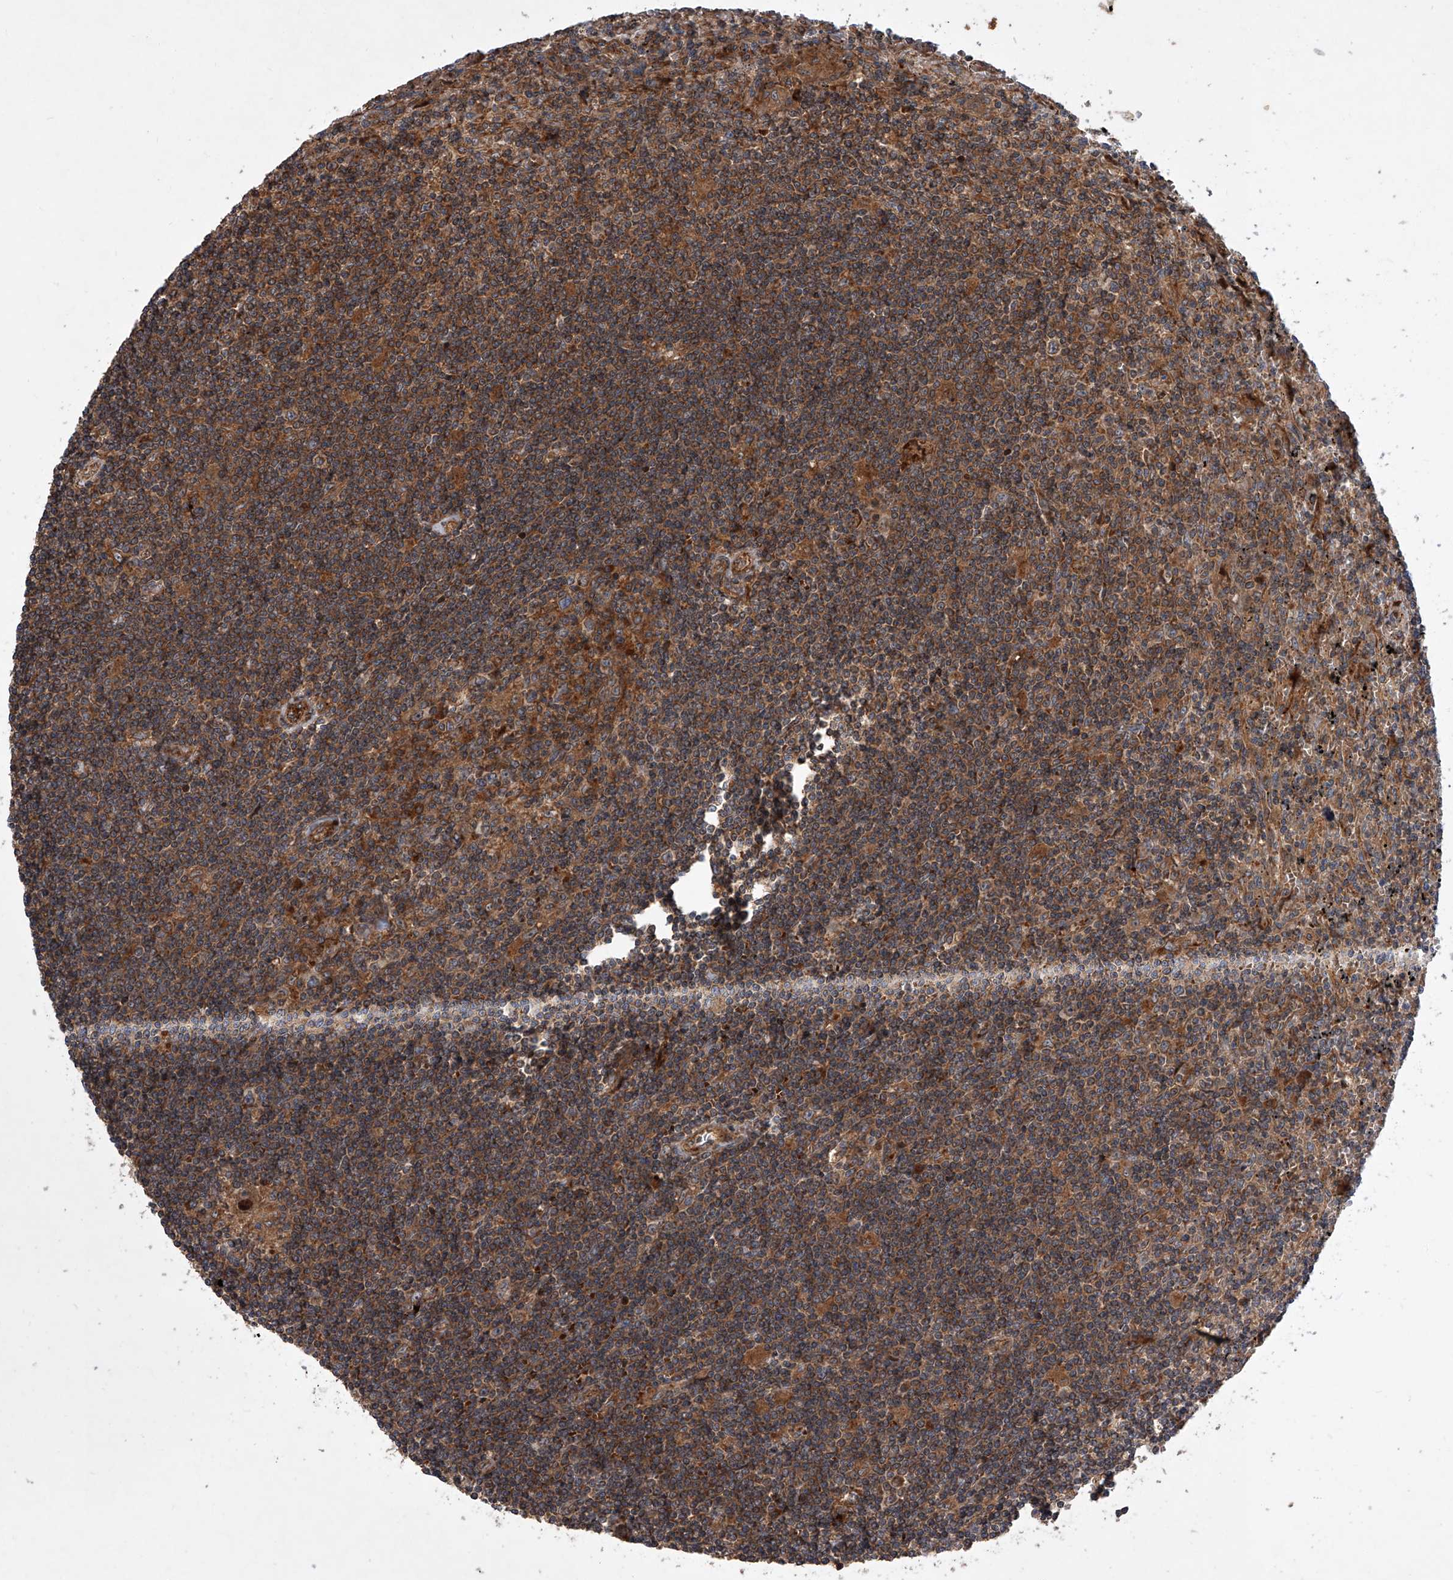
{"staining": {"intensity": "moderate", "quantity": ">75%", "location": "cytoplasmic/membranous"}, "tissue": "lymphoma", "cell_type": "Tumor cells", "image_type": "cancer", "snomed": [{"axis": "morphology", "description": "Malignant lymphoma, non-Hodgkin's type, Low grade"}, {"axis": "topography", "description": "Spleen"}], "caption": "IHC staining of low-grade malignant lymphoma, non-Hodgkin's type, which reveals medium levels of moderate cytoplasmic/membranous positivity in about >75% of tumor cells indicating moderate cytoplasmic/membranous protein expression. The staining was performed using DAB (brown) for protein detection and nuclei were counterstained in hematoxylin (blue).", "gene": "USP47", "patient": {"sex": "male", "age": 76}}